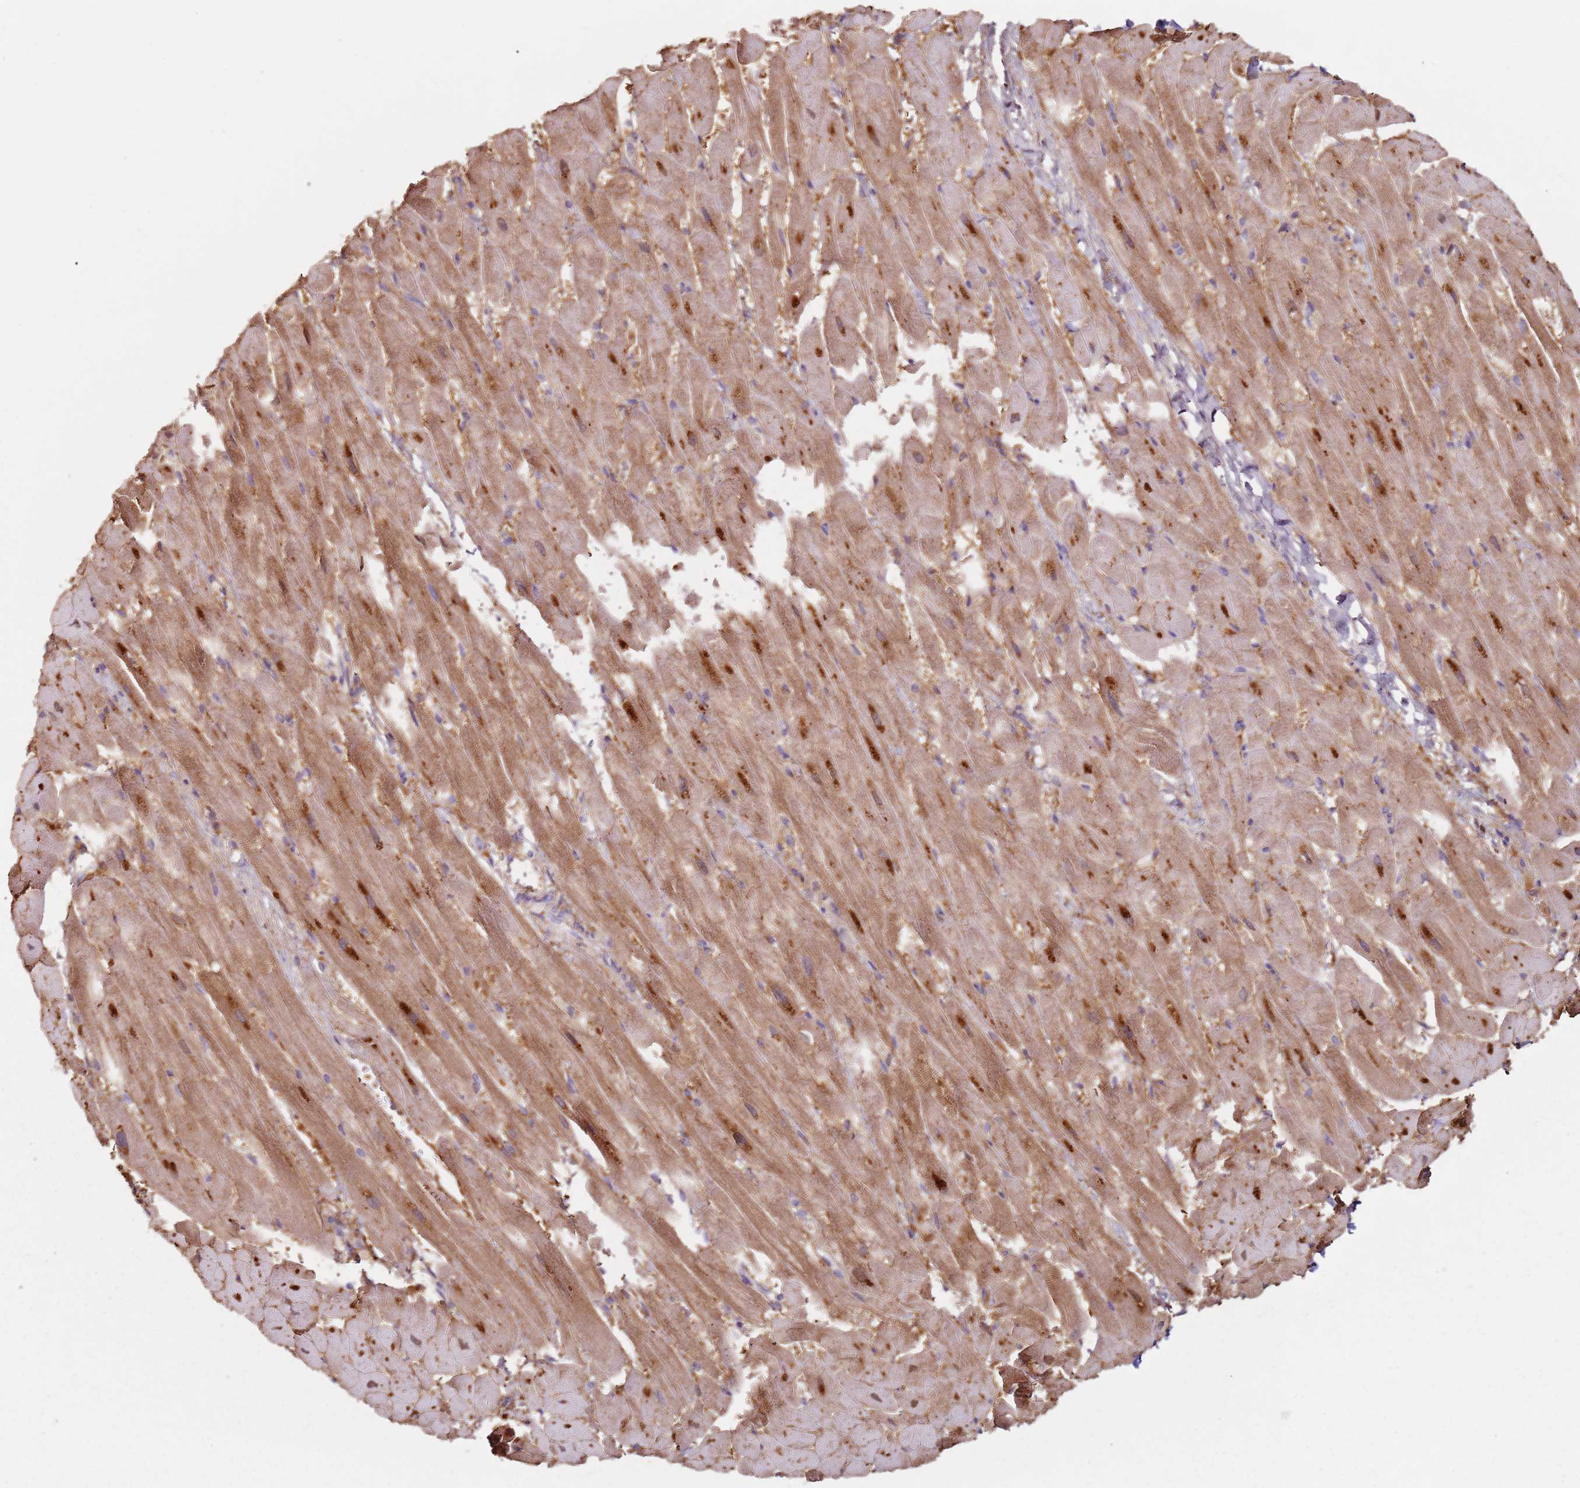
{"staining": {"intensity": "moderate", "quantity": ">75%", "location": "cytoplasmic/membranous"}, "tissue": "heart muscle", "cell_type": "Cardiomyocytes", "image_type": "normal", "snomed": [{"axis": "morphology", "description": "Normal tissue, NOS"}, {"axis": "topography", "description": "Heart"}], "caption": "Immunohistochemical staining of benign human heart muscle shows medium levels of moderate cytoplasmic/membranous positivity in about >75% of cardiomyocytes. Nuclei are stained in blue.", "gene": "MDH1", "patient": {"sex": "male", "age": 37}}